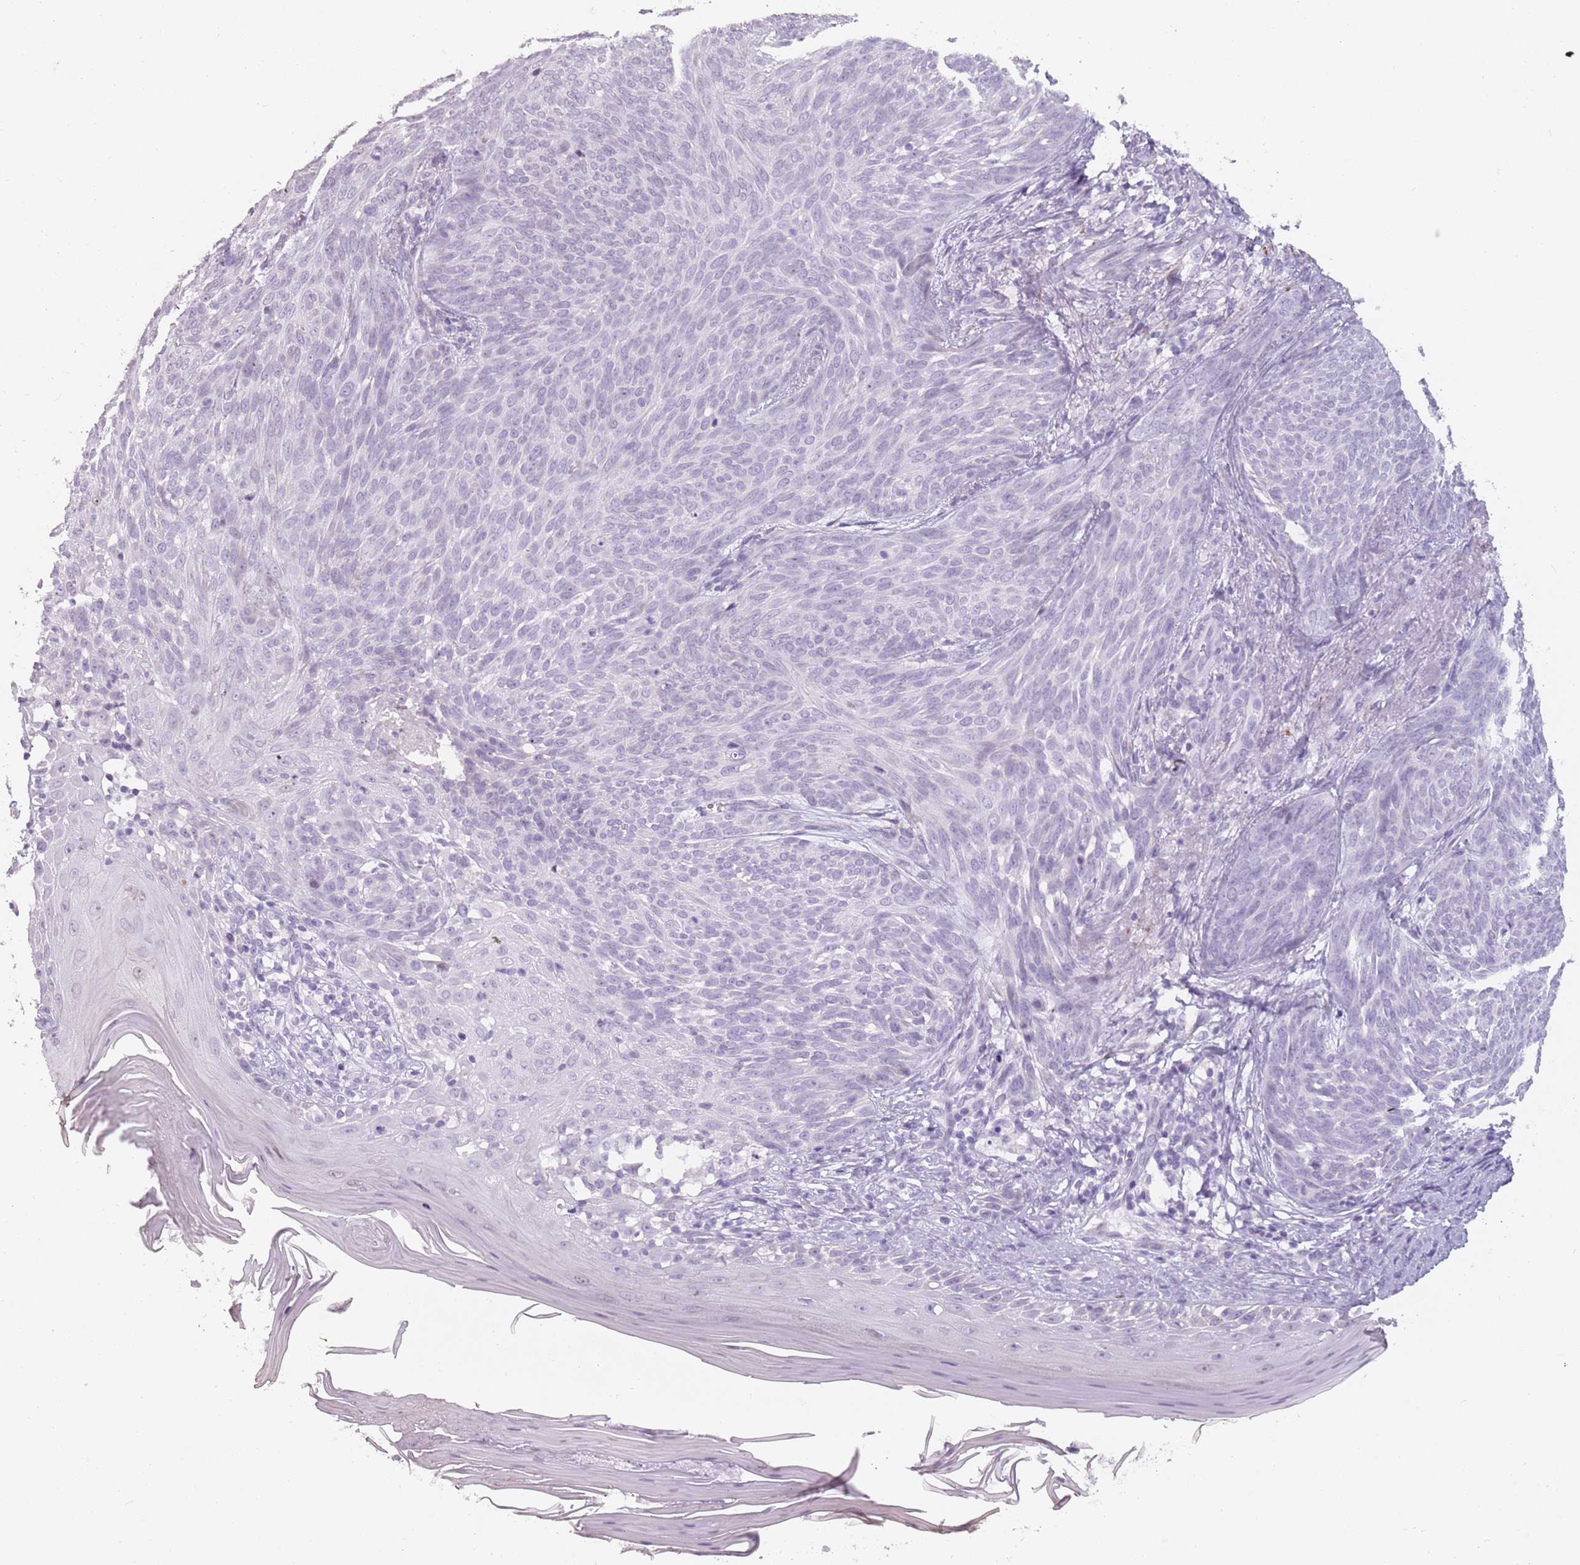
{"staining": {"intensity": "negative", "quantity": "none", "location": "none"}, "tissue": "skin cancer", "cell_type": "Tumor cells", "image_type": "cancer", "snomed": [{"axis": "morphology", "description": "Basal cell carcinoma"}, {"axis": "topography", "description": "Skin"}], "caption": "High power microscopy photomicrograph of an IHC histopathology image of basal cell carcinoma (skin), revealing no significant positivity in tumor cells.", "gene": "DDX4", "patient": {"sex": "female", "age": 86}}